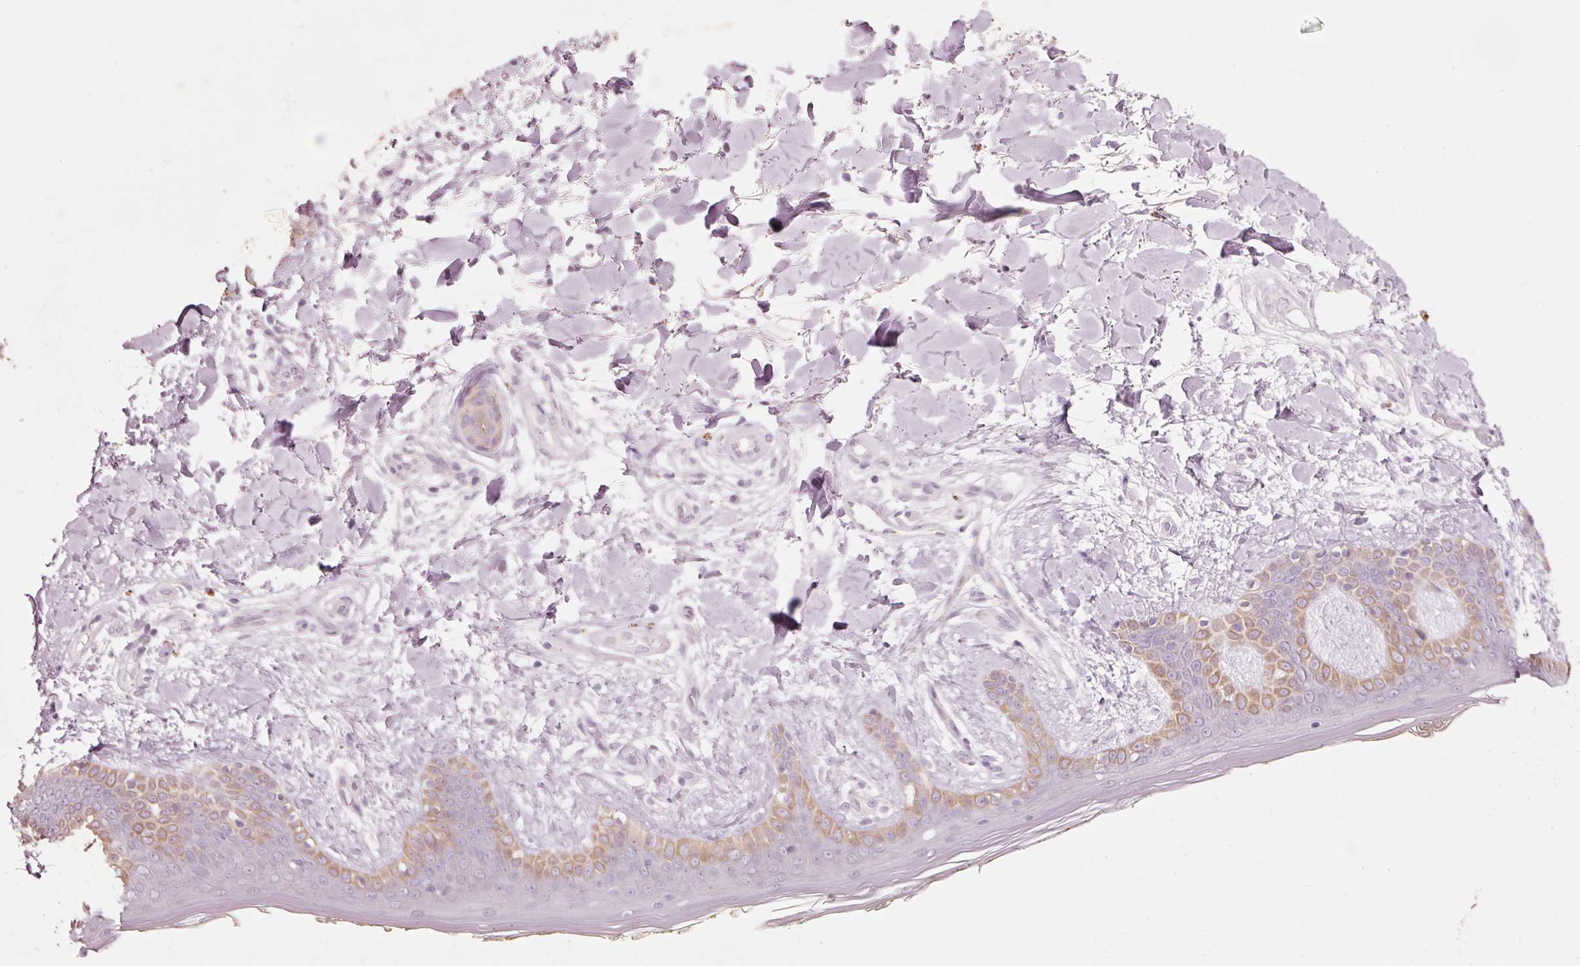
{"staining": {"intensity": "negative", "quantity": "none", "location": "none"}, "tissue": "skin", "cell_type": "Fibroblasts", "image_type": "normal", "snomed": [{"axis": "morphology", "description": "Normal tissue, NOS"}, {"axis": "topography", "description": "Skin"}], "caption": "Immunohistochemical staining of normal skin exhibits no significant positivity in fibroblasts.", "gene": "TRIM73", "patient": {"sex": "female", "age": 34}}